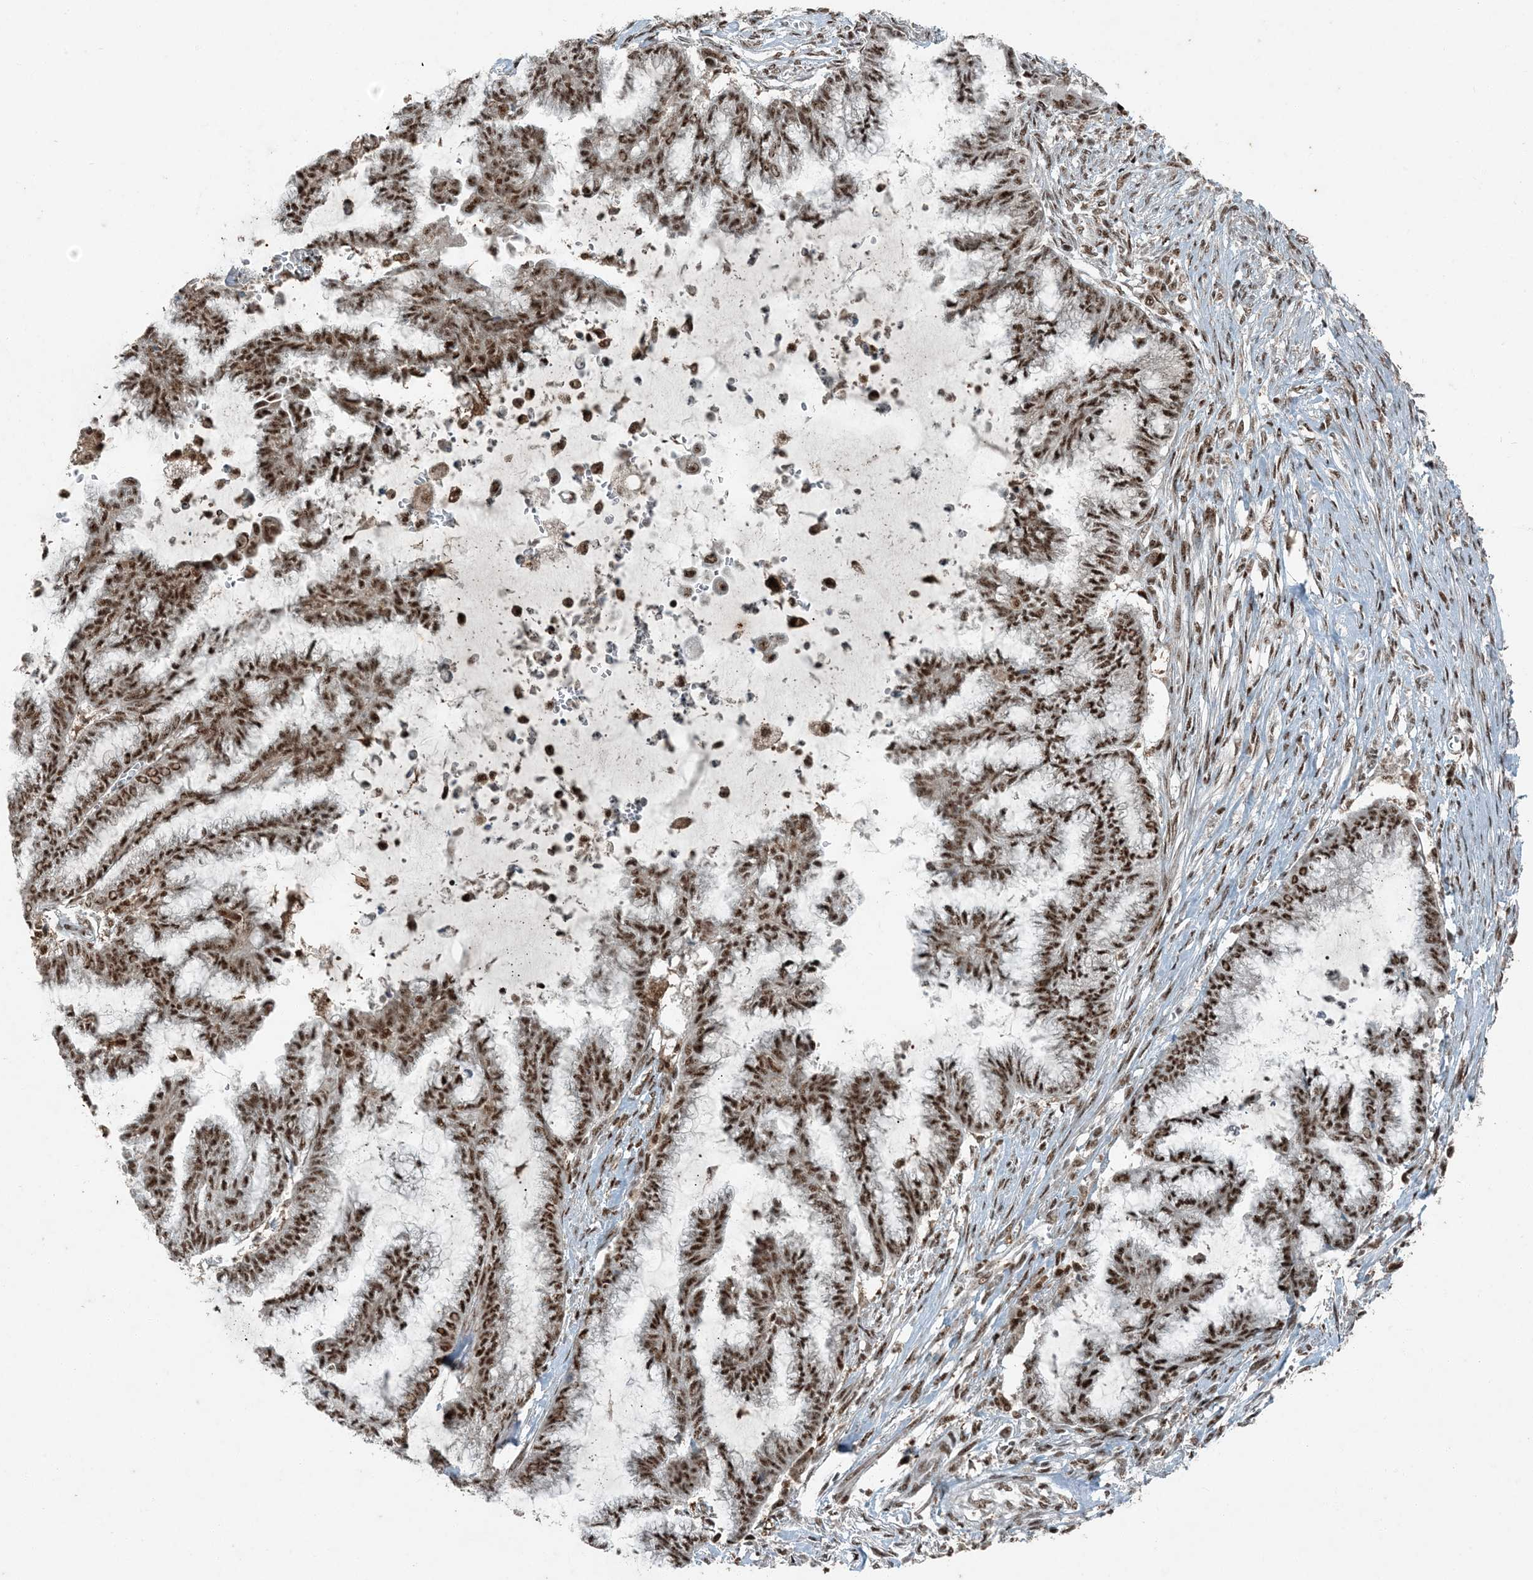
{"staining": {"intensity": "strong", "quantity": ">75%", "location": "nuclear"}, "tissue": "endometrial cancer", "cell_type": "Tumor cells", "image_type": "cancer", "snomed": [{"axis": "morphology", "description": "Adenocarcinoma, NOS"}, {"axis": "topography", "description": "Endometrium"}], "caption": "IHC (DAB) staining of endometrial adenocarcinoma reveals strong nuclear protein positivity in about >75% of tumor cells.", "gene": "TADA2B", "patient": {"sex": "female", "age": 86}}